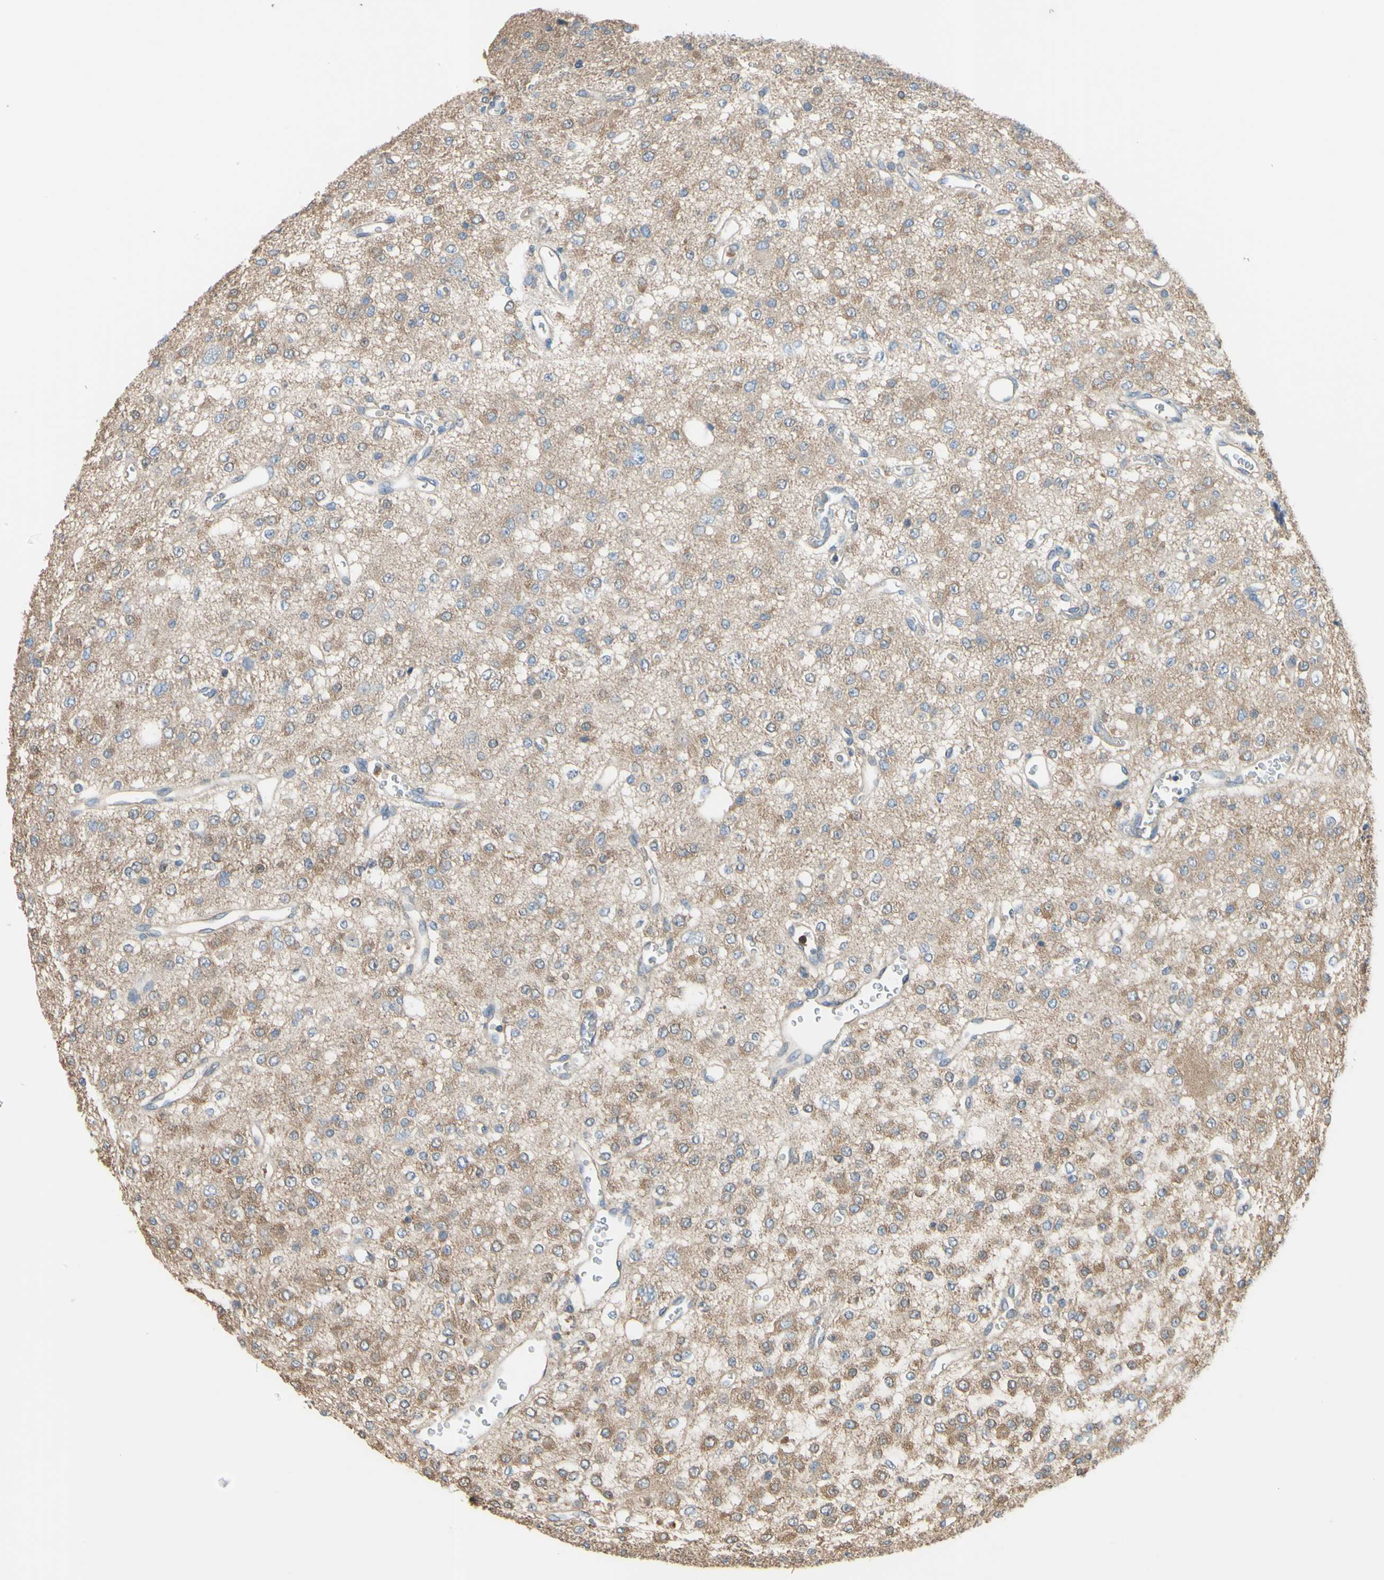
{"staining": {"intensity": "moderate", "quantity": ">75%", "location": "cytoplasmic/membranous"}, "tissue": "glioma", "cell_type": "Tumor cells", "image_type": "cancer", "snomed": [{"axis": "morphology", "description": "Glioma, malignant, Low grade"}, {"axis": "topography", "description": "Brain"}], "caption": "Tumor cells show medium levels of moderate cytoplasmic/membranous staining in approximately >75% of cells in glioma.", "gene": "CTTN", "patient": {"sex": "male", "age": 38}}